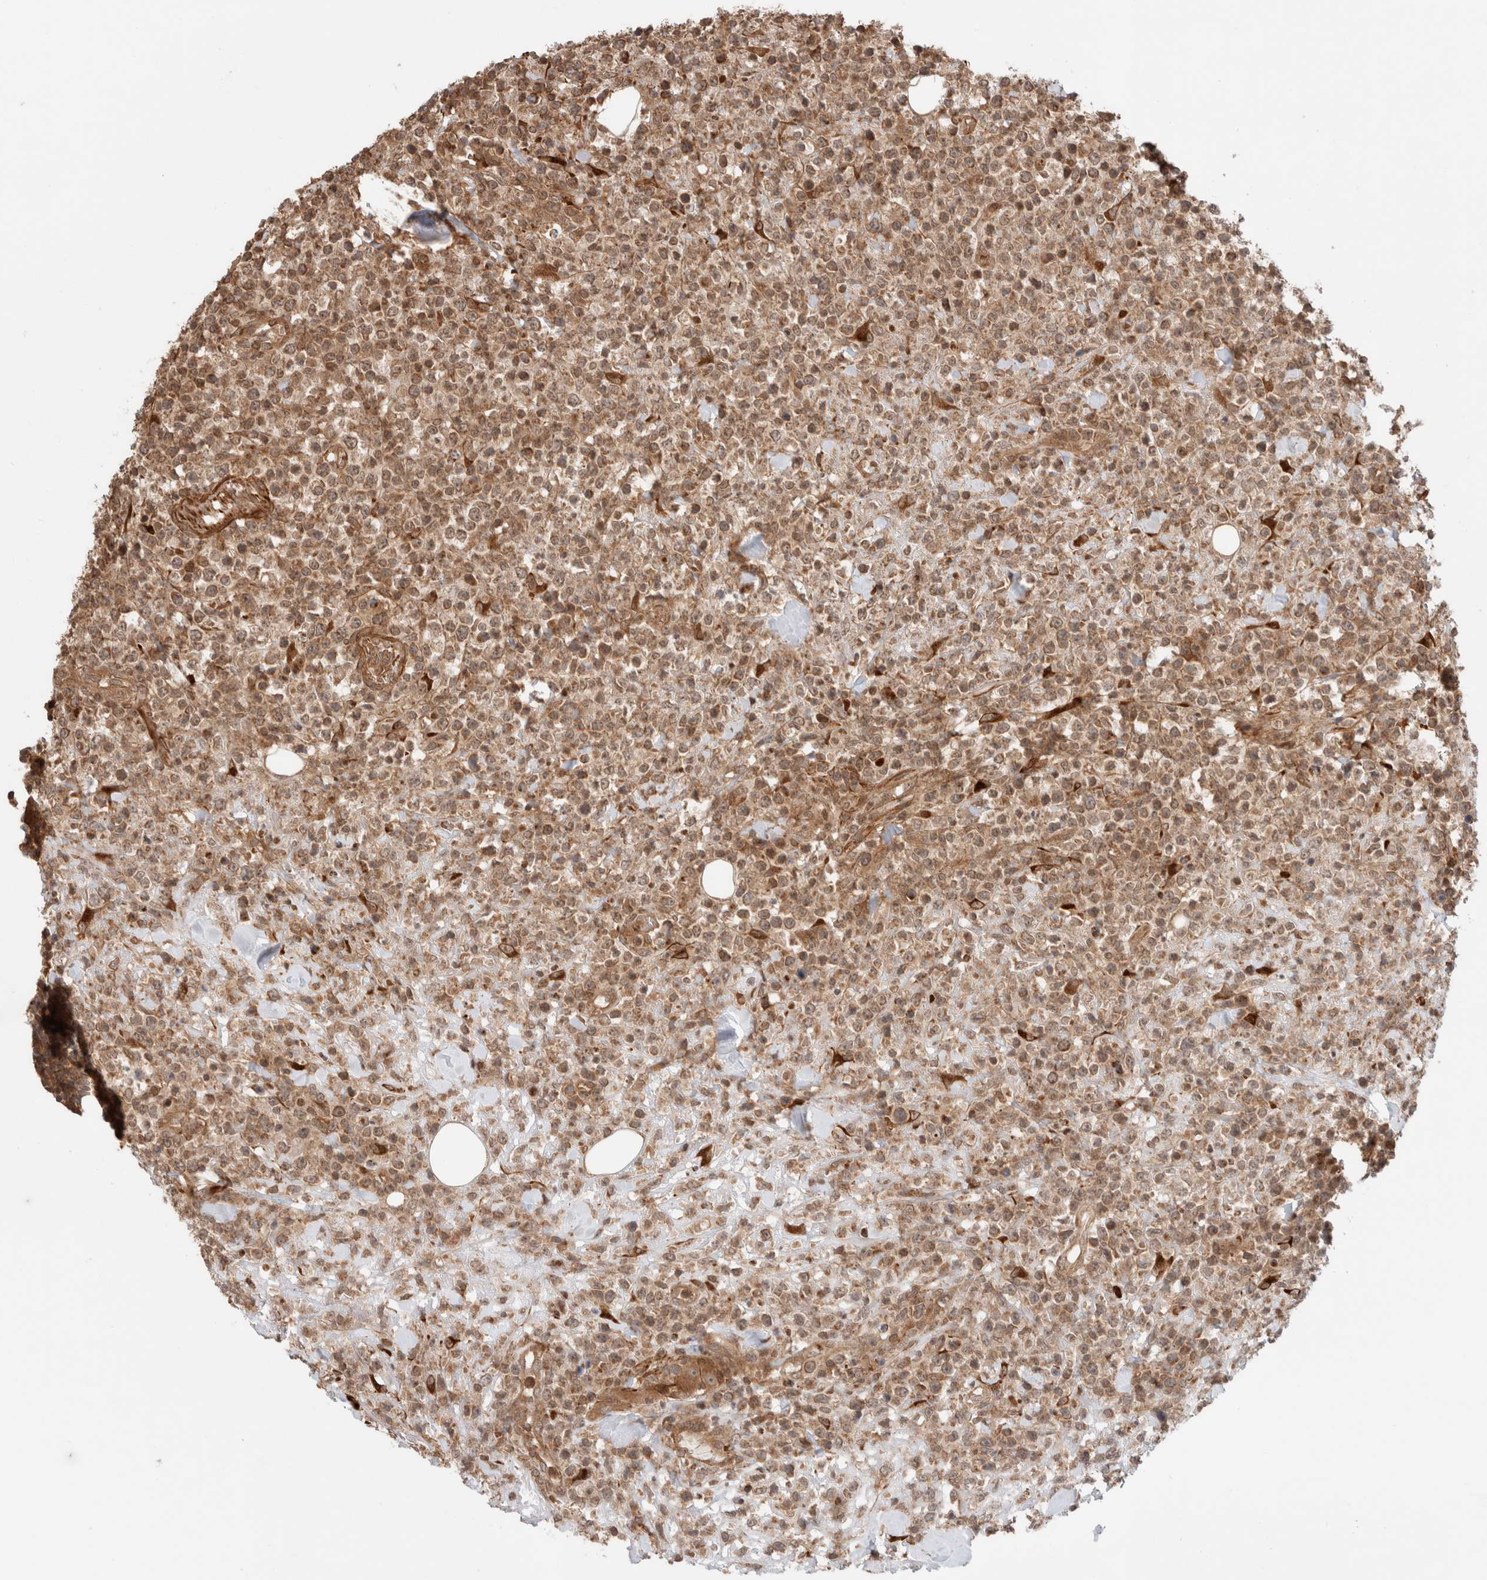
{"staining": {"intensity": "moderate", "quantity": ">75%", "location": "cytoplasmic/membranous"}, "tissue": "lymphoma", "cell_type": "Tumor cells", "image_type": "cancer", "snomed": [{"axis": "morphology", "description": "Malignant lymphoma, non-Hodgkin's type, High grade"}, {"axis": "topography", "description": "Colon"}], "caption": "This photomicrograph demonstrates lymphoma stained with IHC to label a protein in brown. The cytoplasmic/membranous of tumor cells show moderate positivity for the protein. Nuclei are counter-stained blue.", "gene": "ZNF649", "patient": {"sex": "female", "age": 53}}